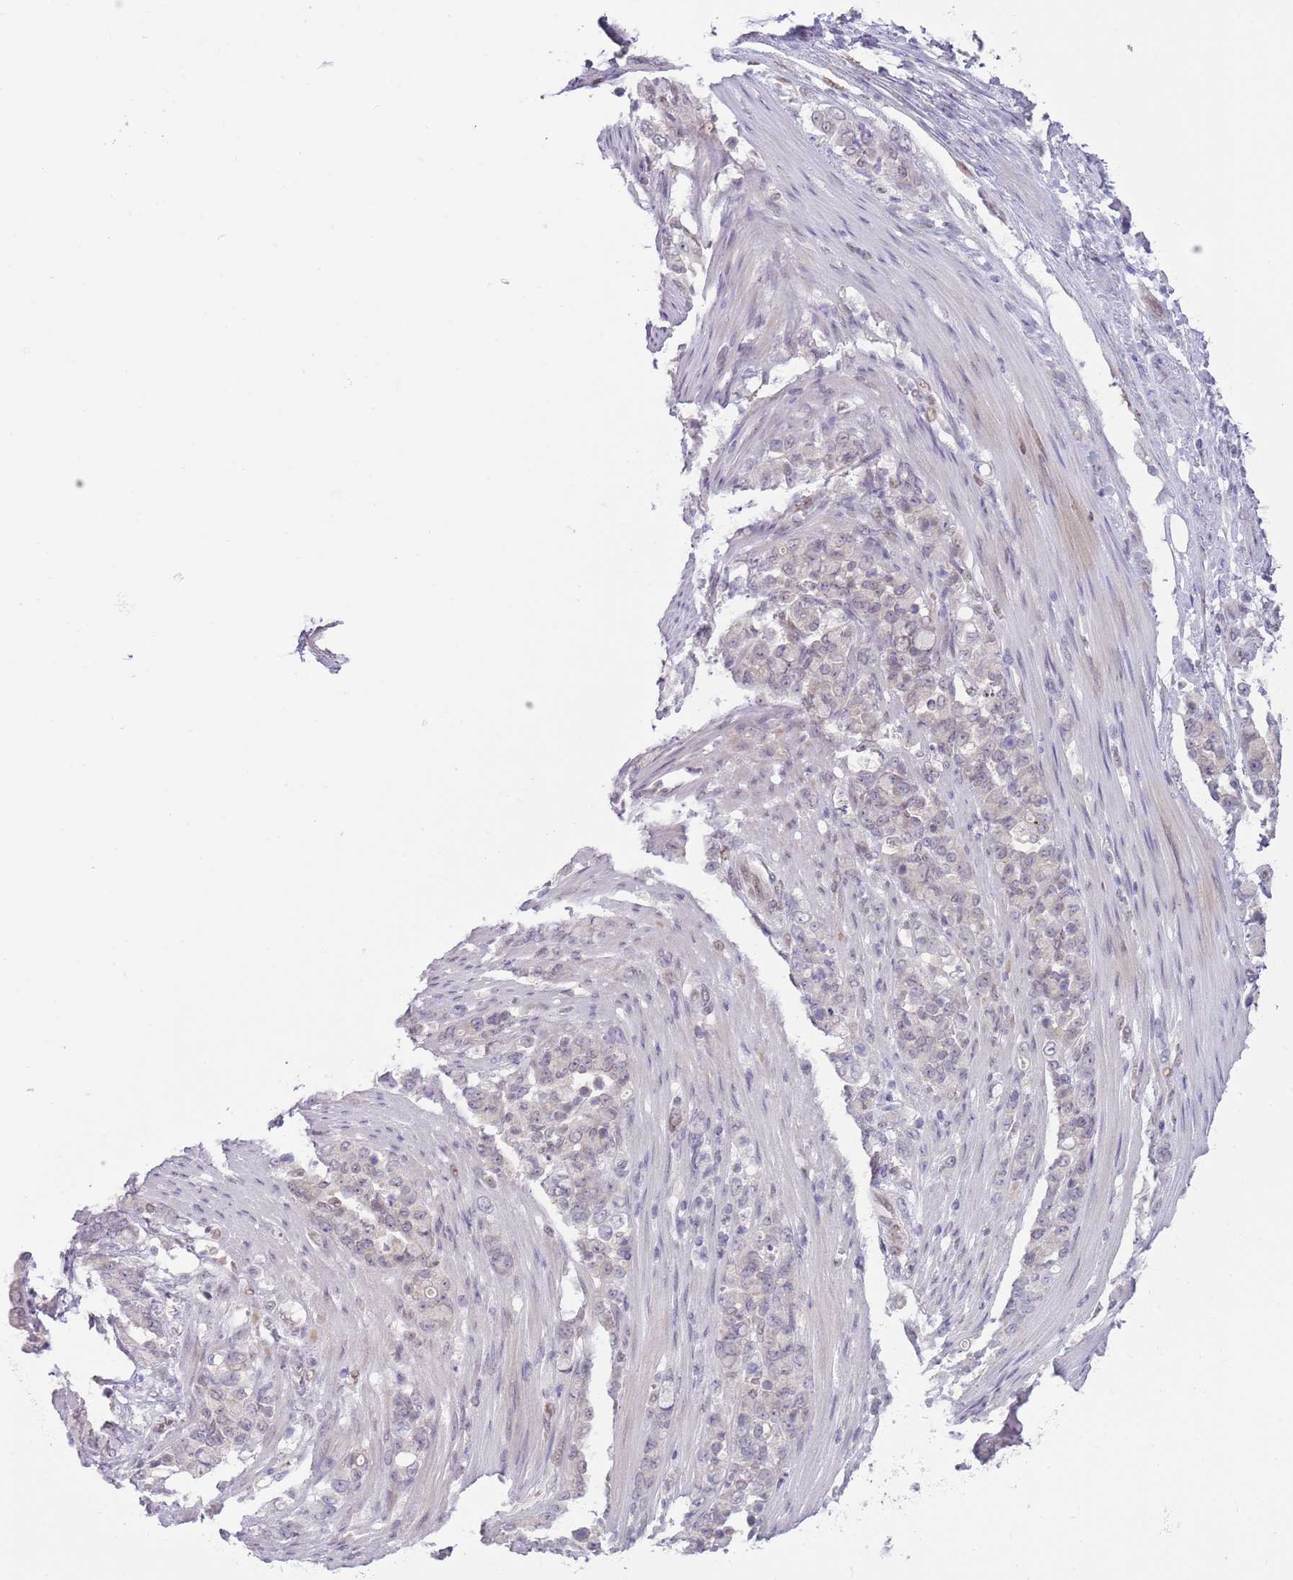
{"staining": {"intensity": "negative", "quantity": "none", "location": "none"}, "tissue": "stomach cancer", "cell_type": "Tumor cells", "image_type": "cancer", "snomed": [{"axis": "morphology", "description": "Normal tissue, NOS"}, {"axis": "morphology", "description": "Adenocarcinoma, NOS"}, {"axis": "topography", "description": "Stomach"}], "caption": "The micrograph displays no significant staining in tumor cells of adenocarcinoma (stomach).", "gene": "TM2D1", "patient": {"sex": "female", "age": 79}}